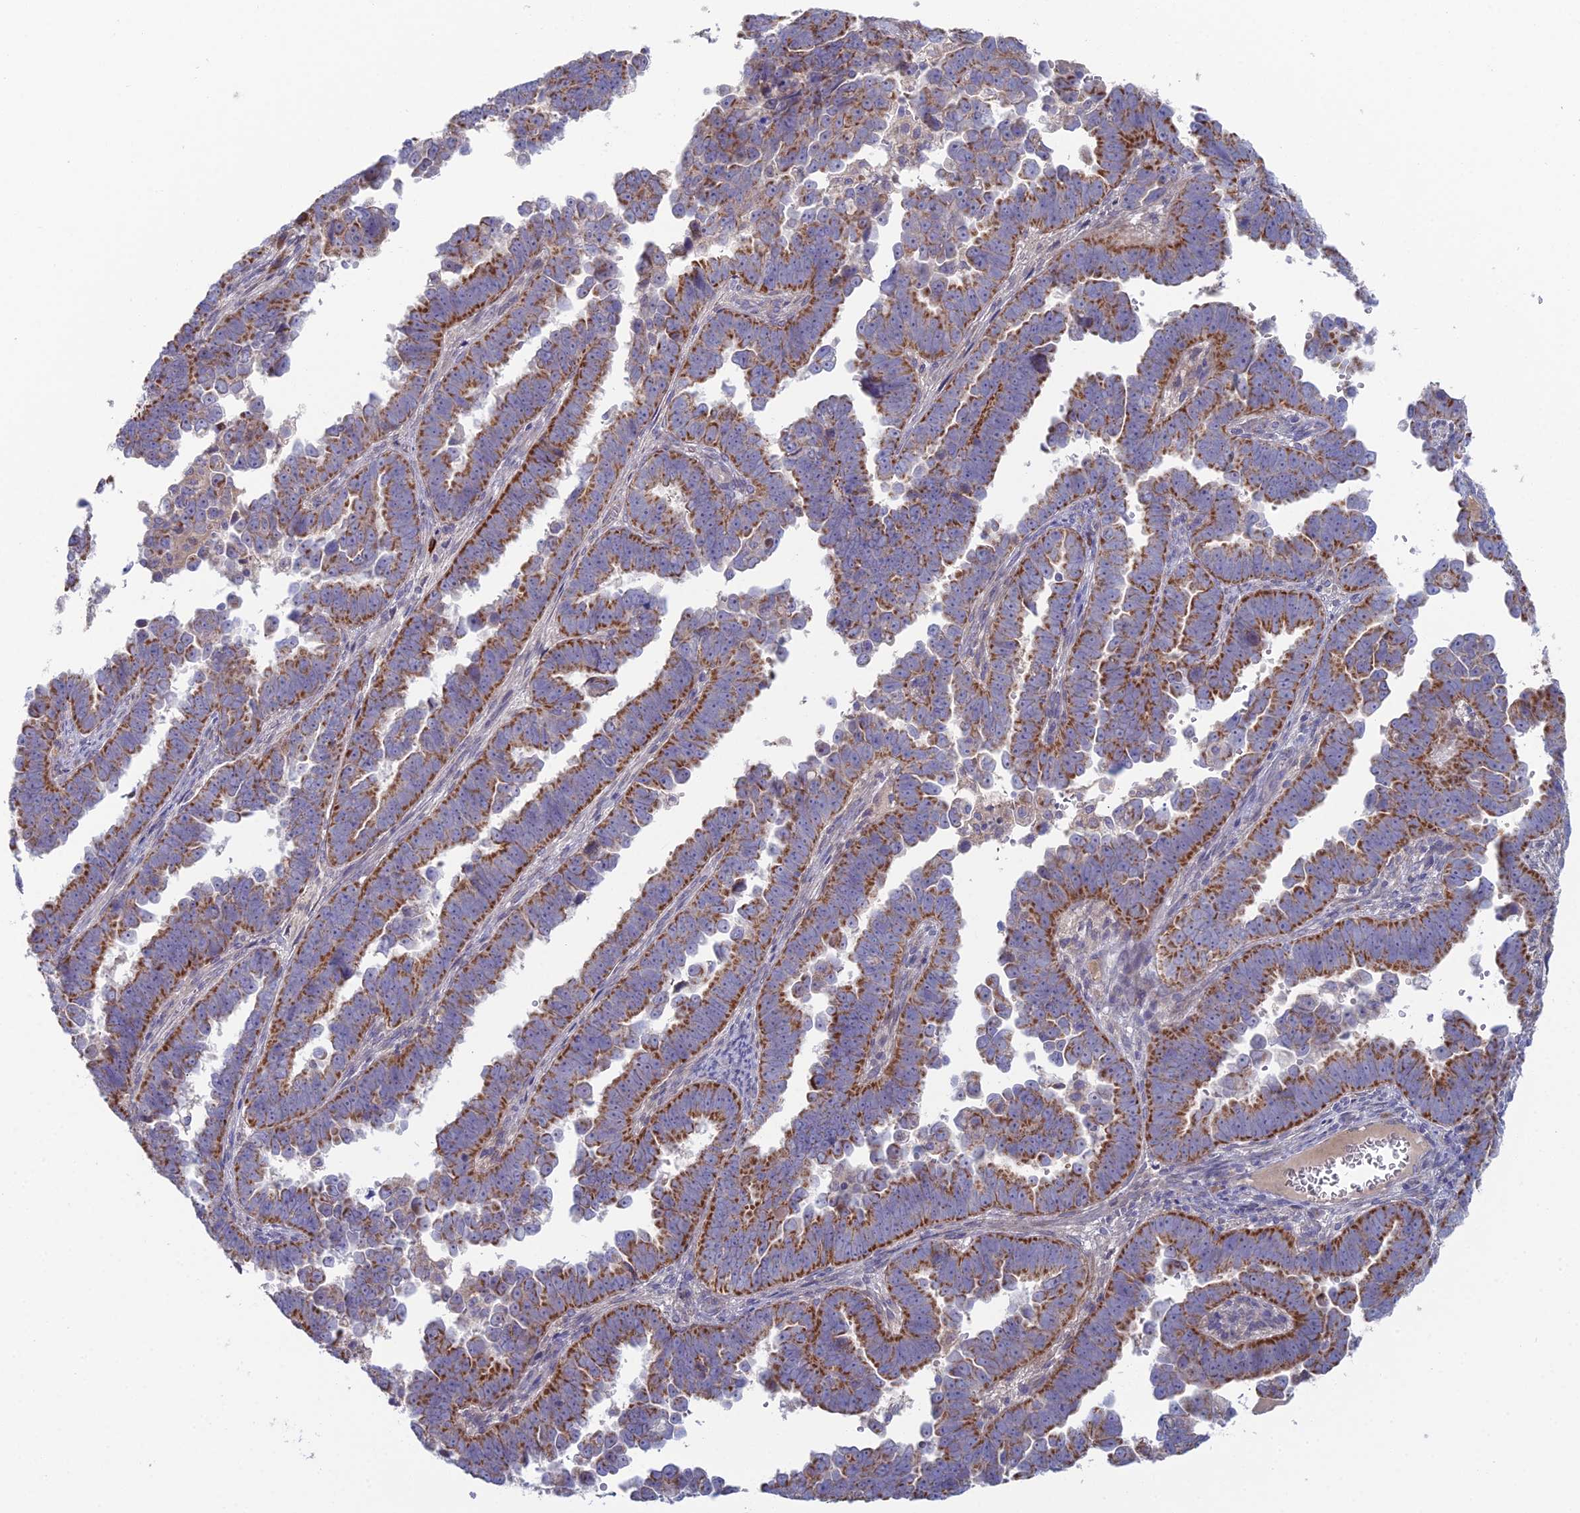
{"staining": {"intensity": "strong", "quantity": ">75%", "location": "cytoplasmic/membranous"}, "tissue": "endometrial cancer", "cell_type": "Tumor cells", "image_type": "cancer", "snomed": [{"axis": "morphology", "description": "Adenocarcinoma, NOS"}, {"axis": "topography", "description": "Endometrium"}], "caption": "The photomicrograph displays staining of endometrial adenocarcinoma, revealing strong cytoplasmic/membranous protein positivity (brown color) within tumor cells.", "gene": "ARL16", "patient": {"sex": "female", "age": 75}}